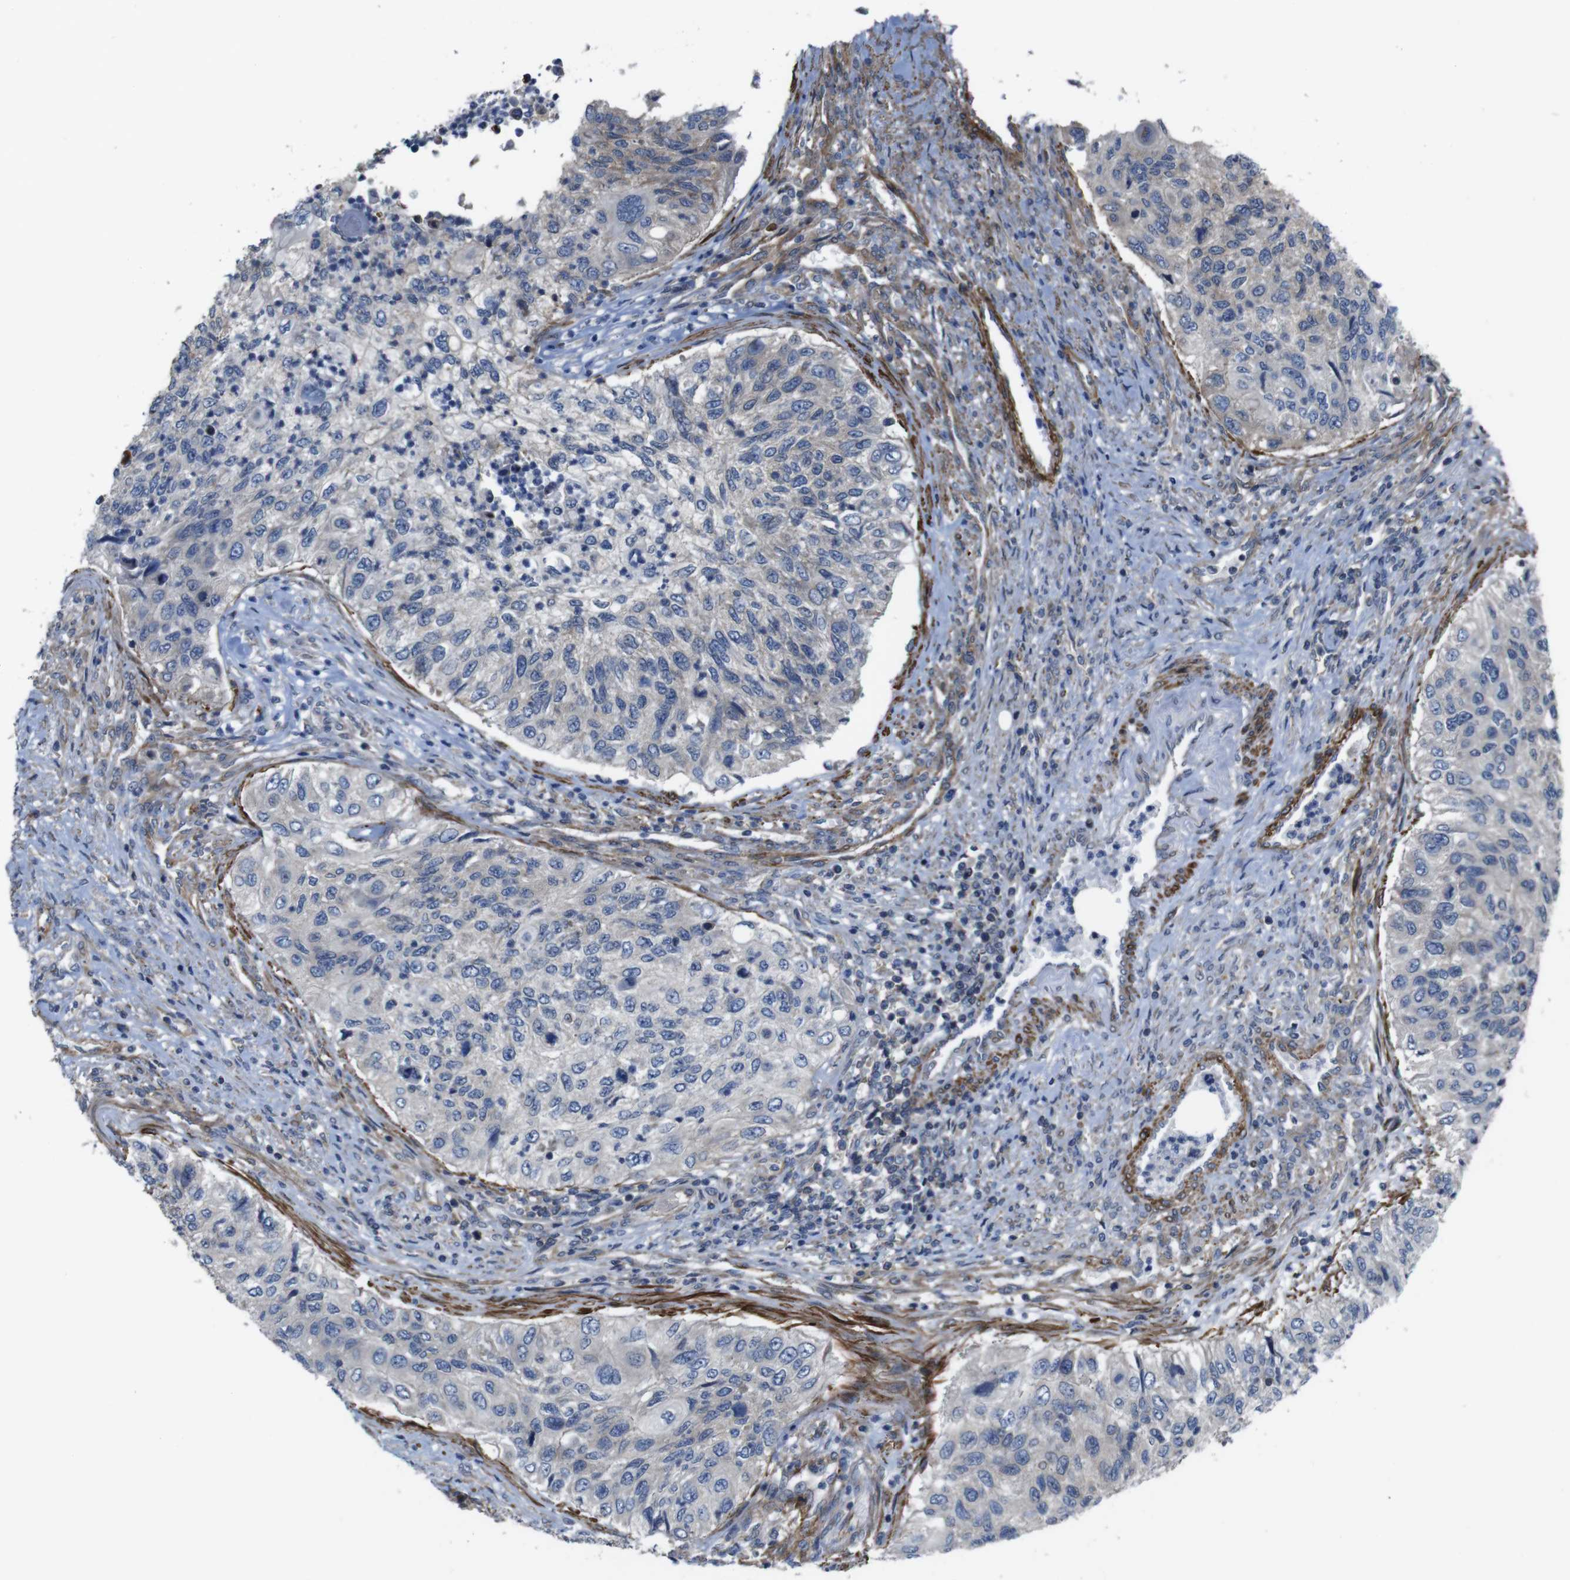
{"staining": {"intensity": "negative", "quantity": "none", "location": "none"}, "tissue": "urothelial cancer", "cell_type": "Tumor cells", "image_type": "cancer", "snomed": [{"axis": "morphology", "description": "Urothelial carcinoma, High grade"}, {"axis": "topography", "description": "Urinary bladder"}], "caption": "The histopathology image demonstrates no staining of tumor cells in urothelial cancer.", "gene": "GGT7", "patient": {"sex": "female", "age": 60}}